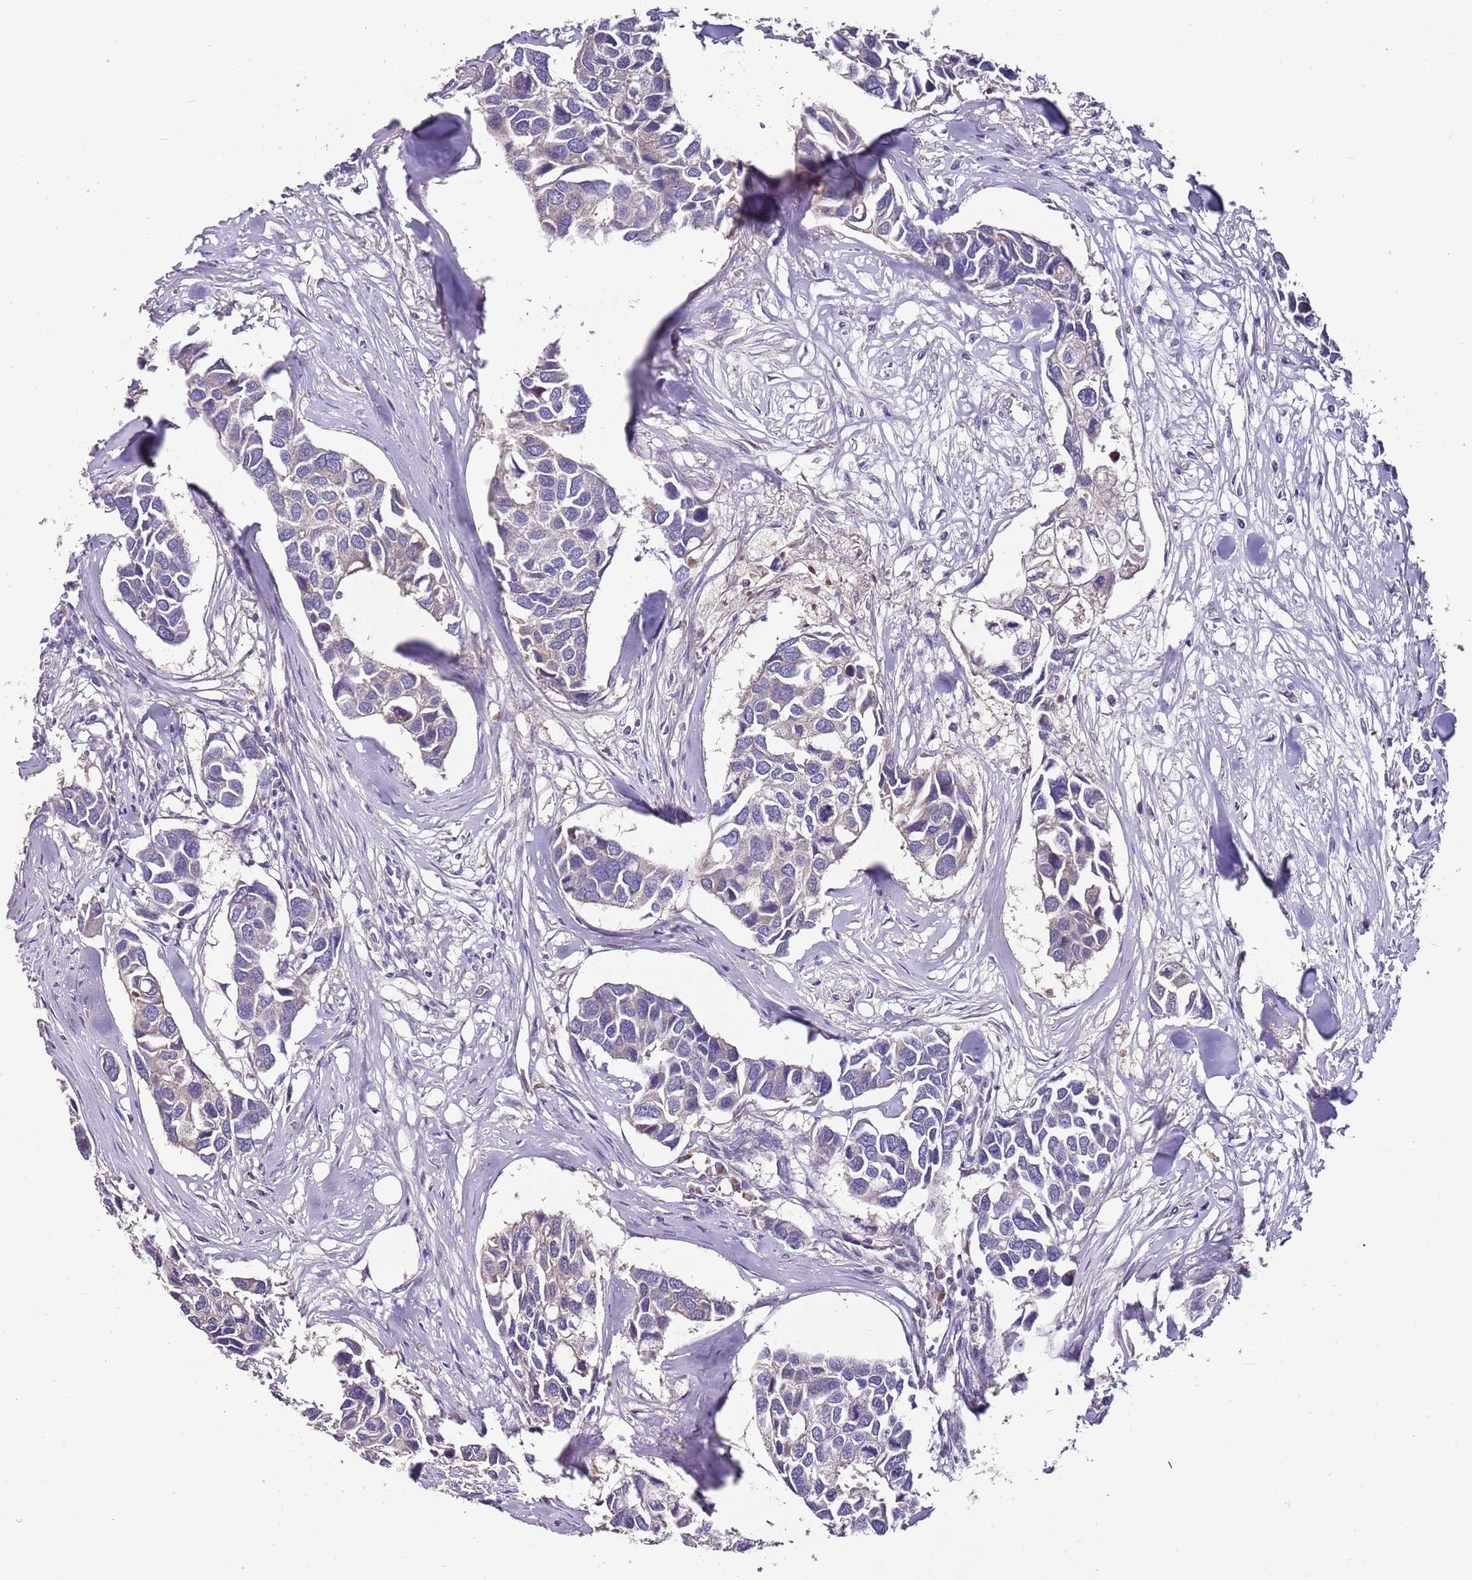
{"staining": {"intensity": "negative", "quantity": "none", "location": "none"}, "tissue": "breast cancer", "cell_type": "Tumor cells", "image_type": "cancer", "snomed": [{"axis": "morphology", "description": "Duct carcinoma"}, {"axis": "topography", "description": "Breast"}], "caption": "IHC photomicrograph of human invasive ductal carcinoma (breast) stained for a protein (brown), which exhibits no positivity in tumor cells.", "gene": "IGIP", "patient": {"sex": "female", "age": 83}}